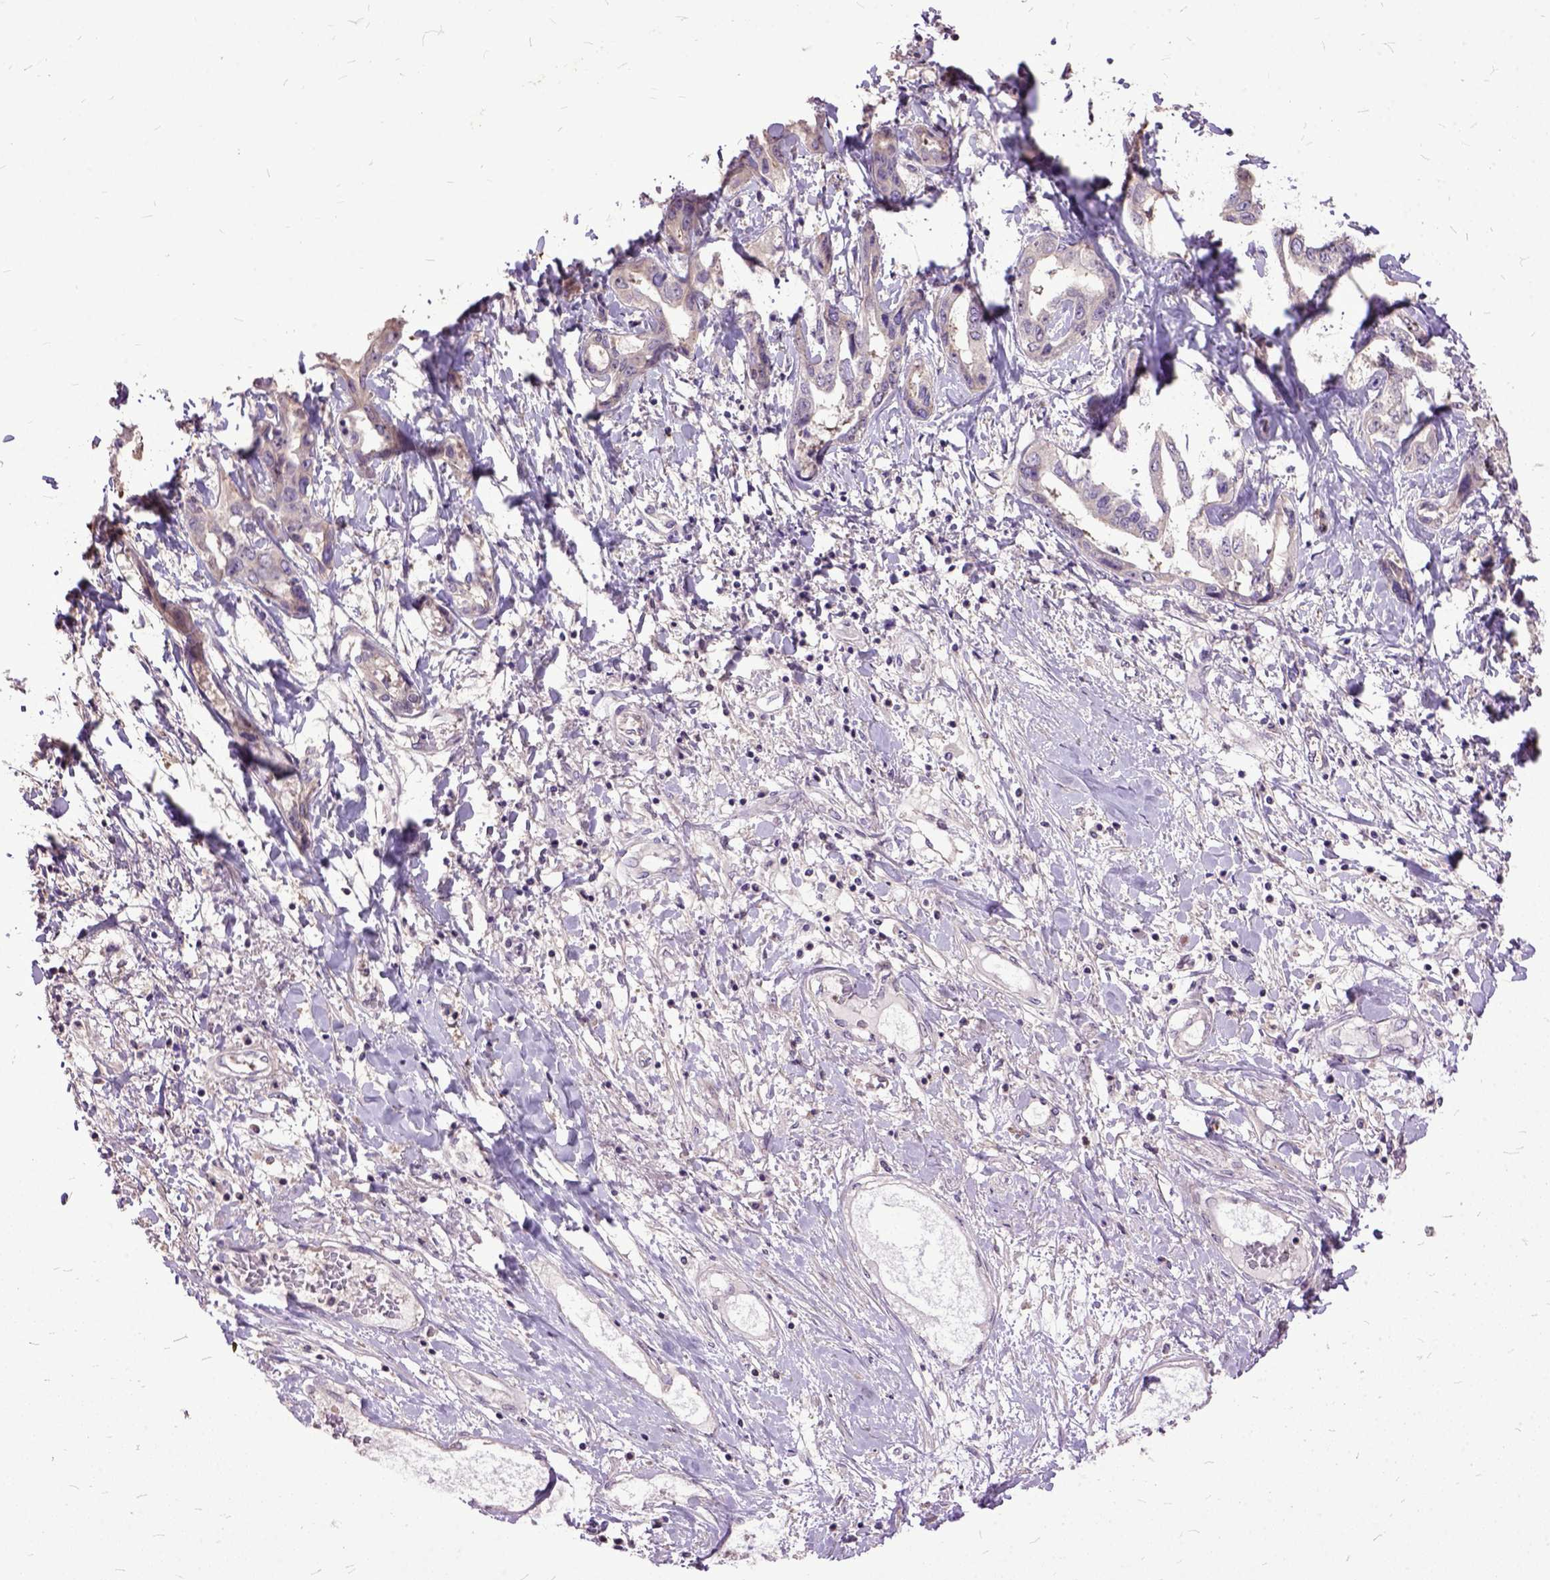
{"staining": {"intensity": "negative", "quantity": "none", "location": "none"}, "tissue": "liver cancer", "cell_type": "Tumor cells", "image_type": "cancer", "snomed": [{"axis": "morphology", "description": "Cholangiocarcinoma"}, {"axis": "topography", "description": "Liver"}], "caption": "IHC histopathology image of human liver cancer stained for a protein (brown), which reveals no staining in tumor cells.", "gene": "AREG", "patient": {"sex": "male", "age": 59}}